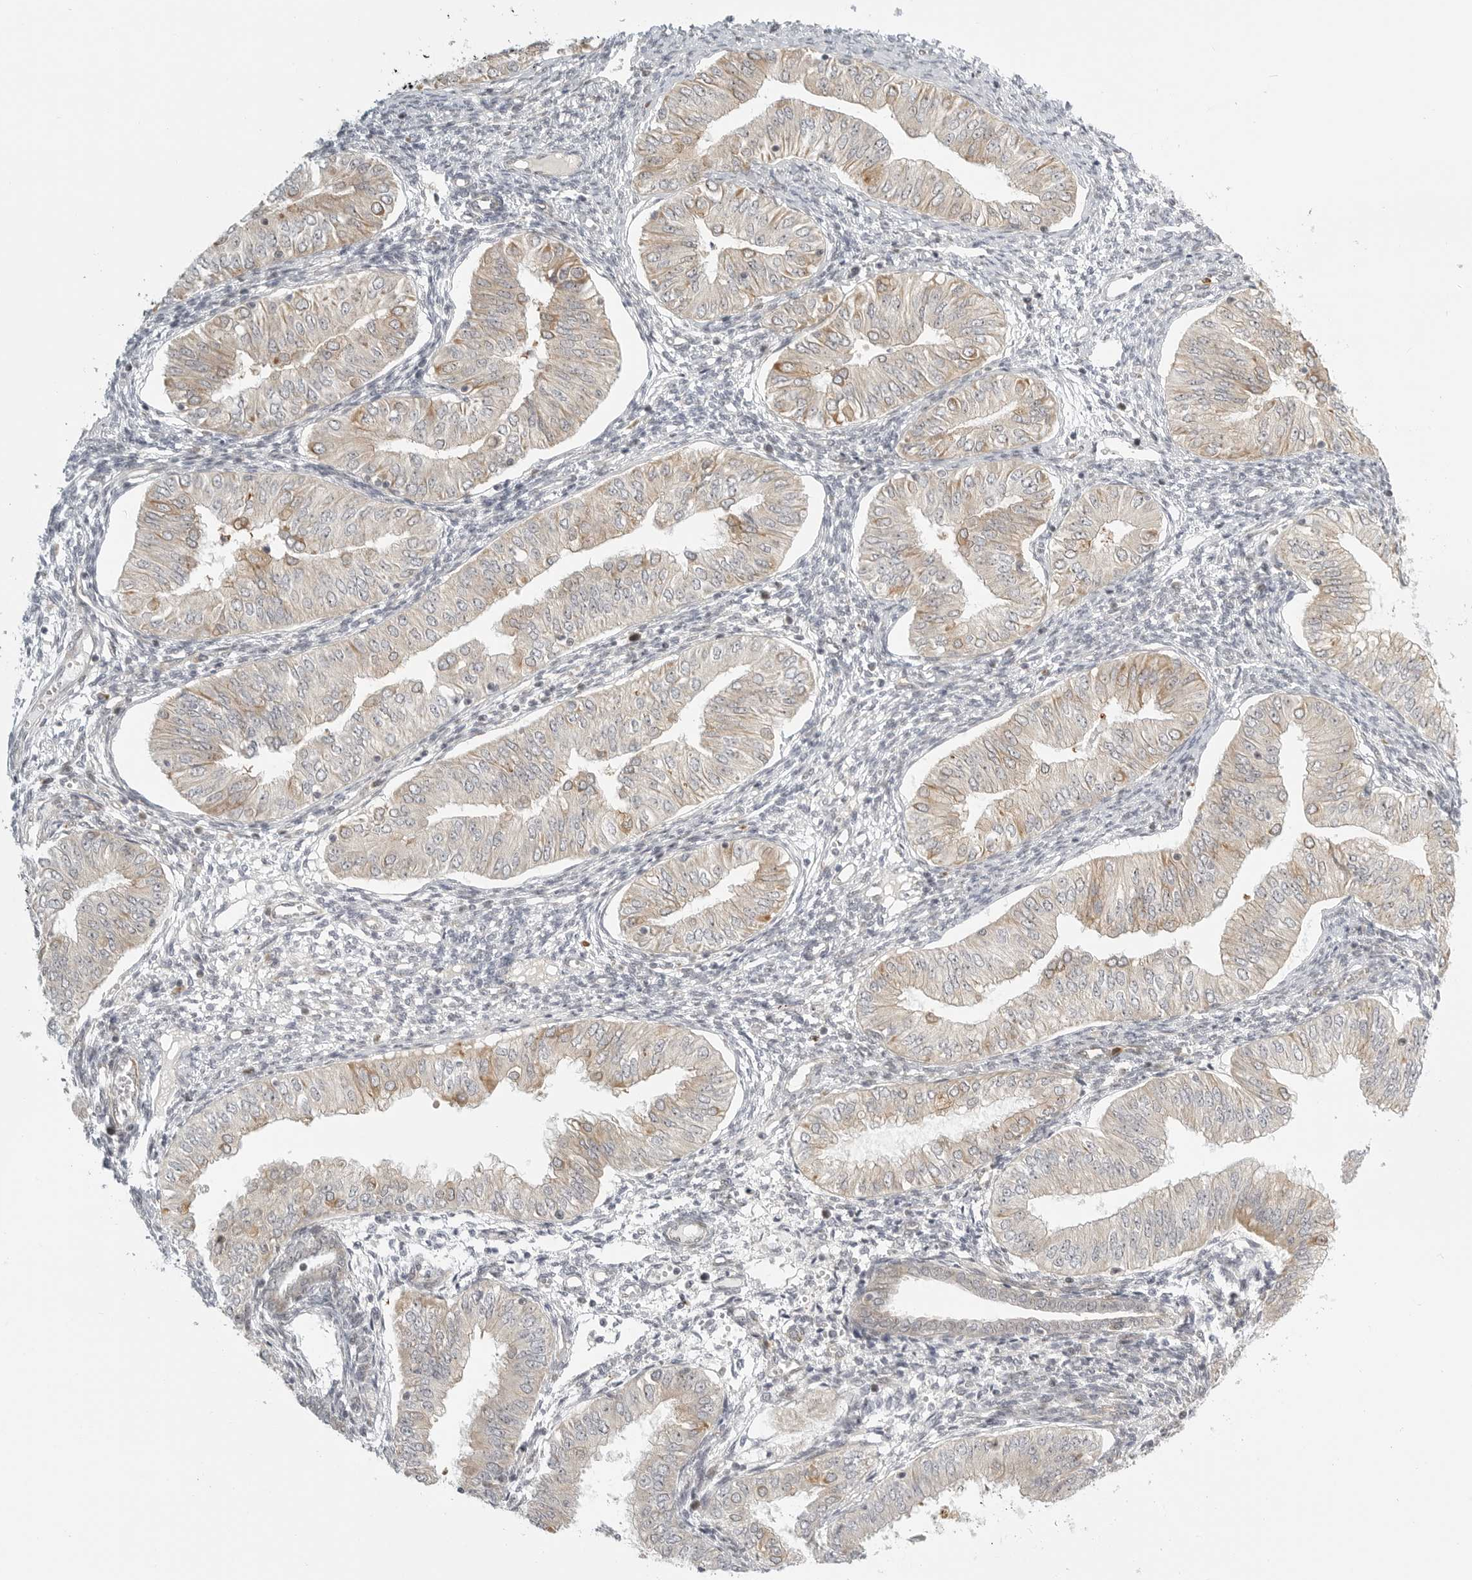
{"staining": {"intensity": "moderate", "quantity": "<25%", "location": "cytoplasmic/membranous"}, "tissue": "endometrial cancer", "cell_type": "Tumor cells", "image_type": "cancer", "snomed": [{"axis": "morphology", "description": "Normal tissue, NOS"}, {"axis": "morphology", "description": "Adenocarcinoma, NOS"}, {"axis": "topography", "description": "Endometrium"}], "caption": "Endometrial adenocarcinoma tissue reveals moderate cytoplasmic/membranous staining in about <25% of tumor cells (Stains: DAB in brown, nuclei in blue, Microscopy: brightfield microscopy at high magnification).", "gene": "DSCC1", "patient": {"sex": "female", "age": 53}}